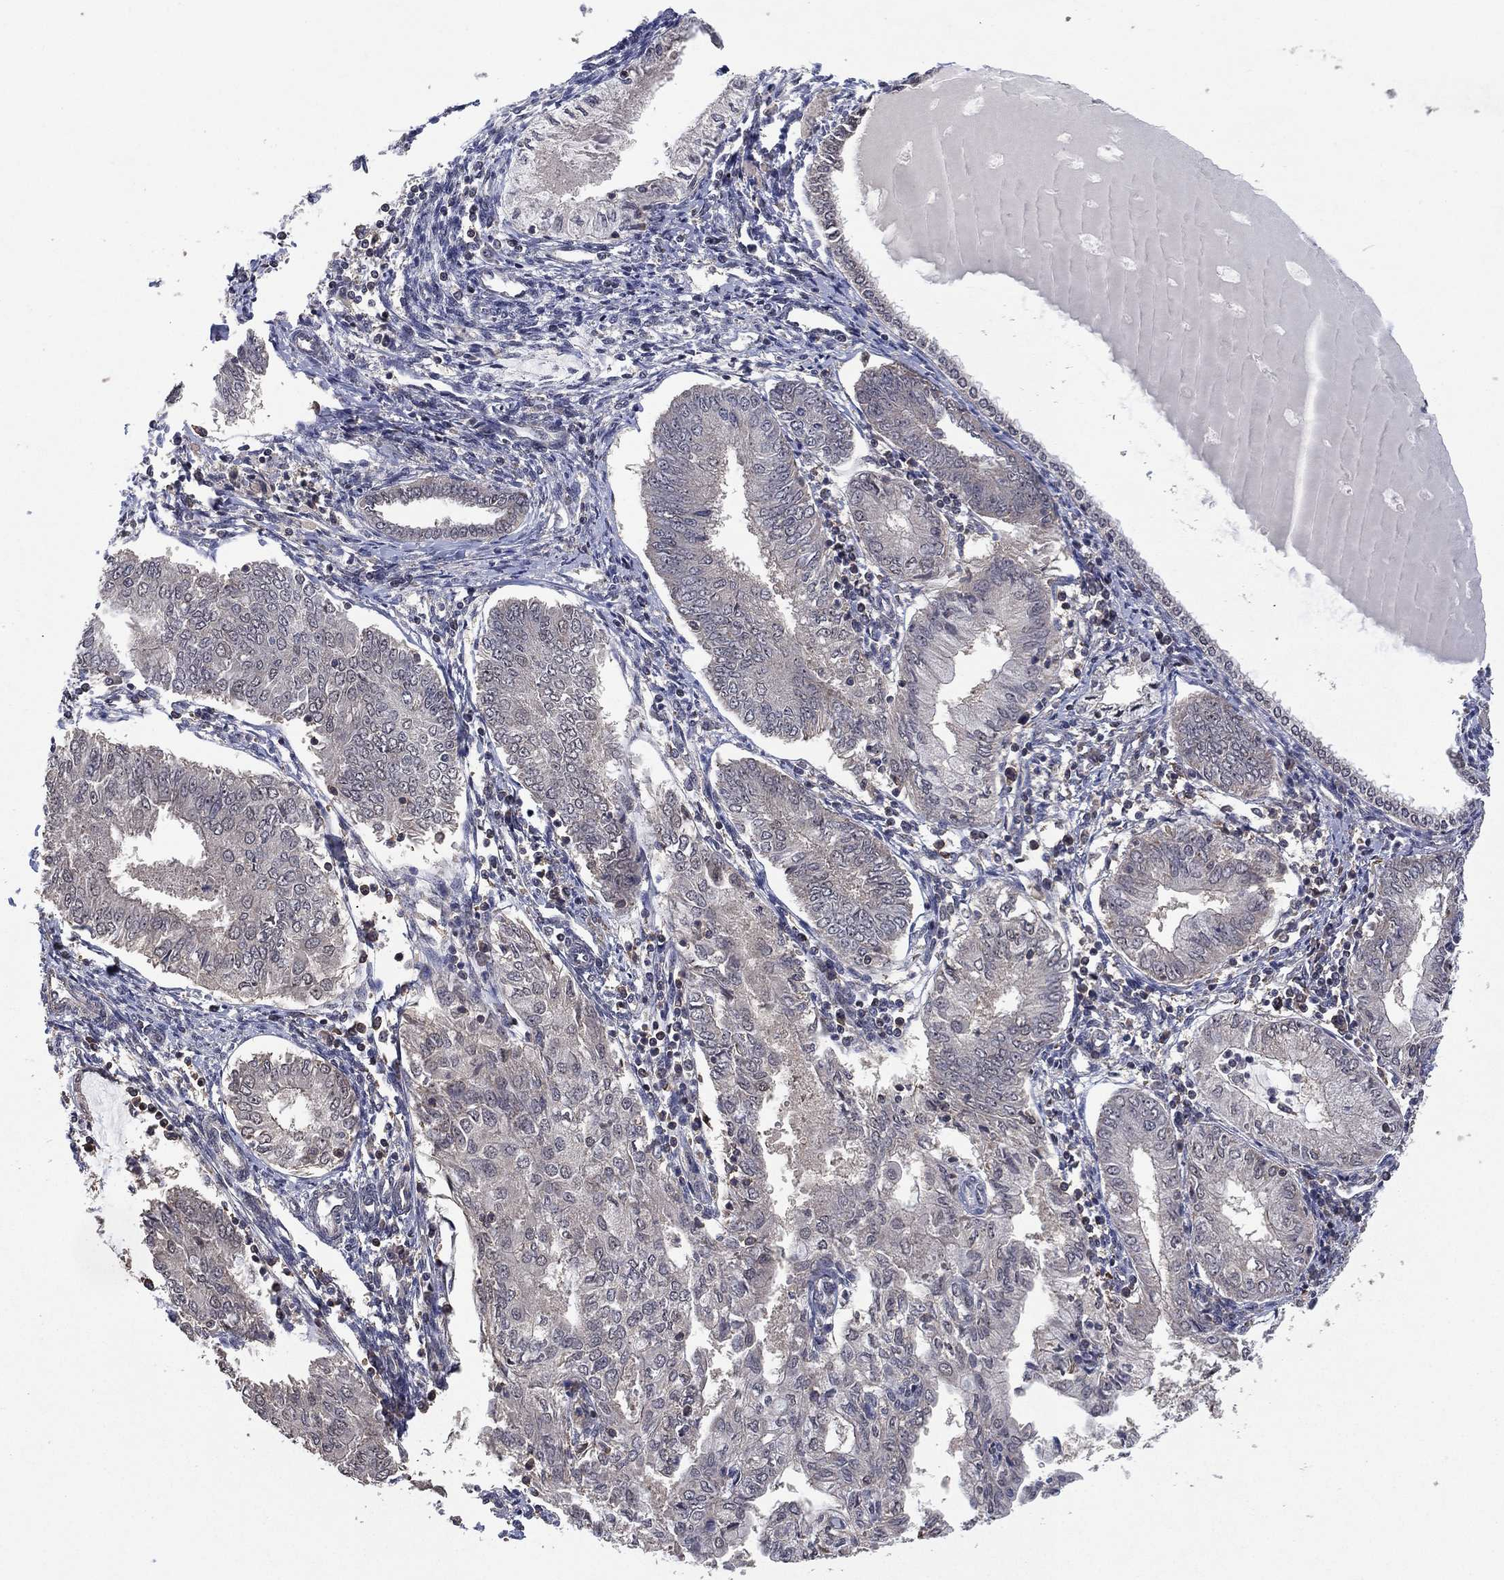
{"staining": {"intensity": "negative", "quantity": "none", "location": "none"}, "tissue": "endometrial cancer", "cell_type": "Tumor cells", "image_type": "cancer", "snomed": [{"axis": "morphology", "description": "Adenocarcinoma, NOS"}, {"axis": "topography", "description": "Endometrium"}], "caption": "Adenocarcinoma (endometrial) was stained to show a protein in brown. There is no significant staining in tumor cells.", "gene": "NELFCD", "patient": {"sex": "female", "age": 68}}